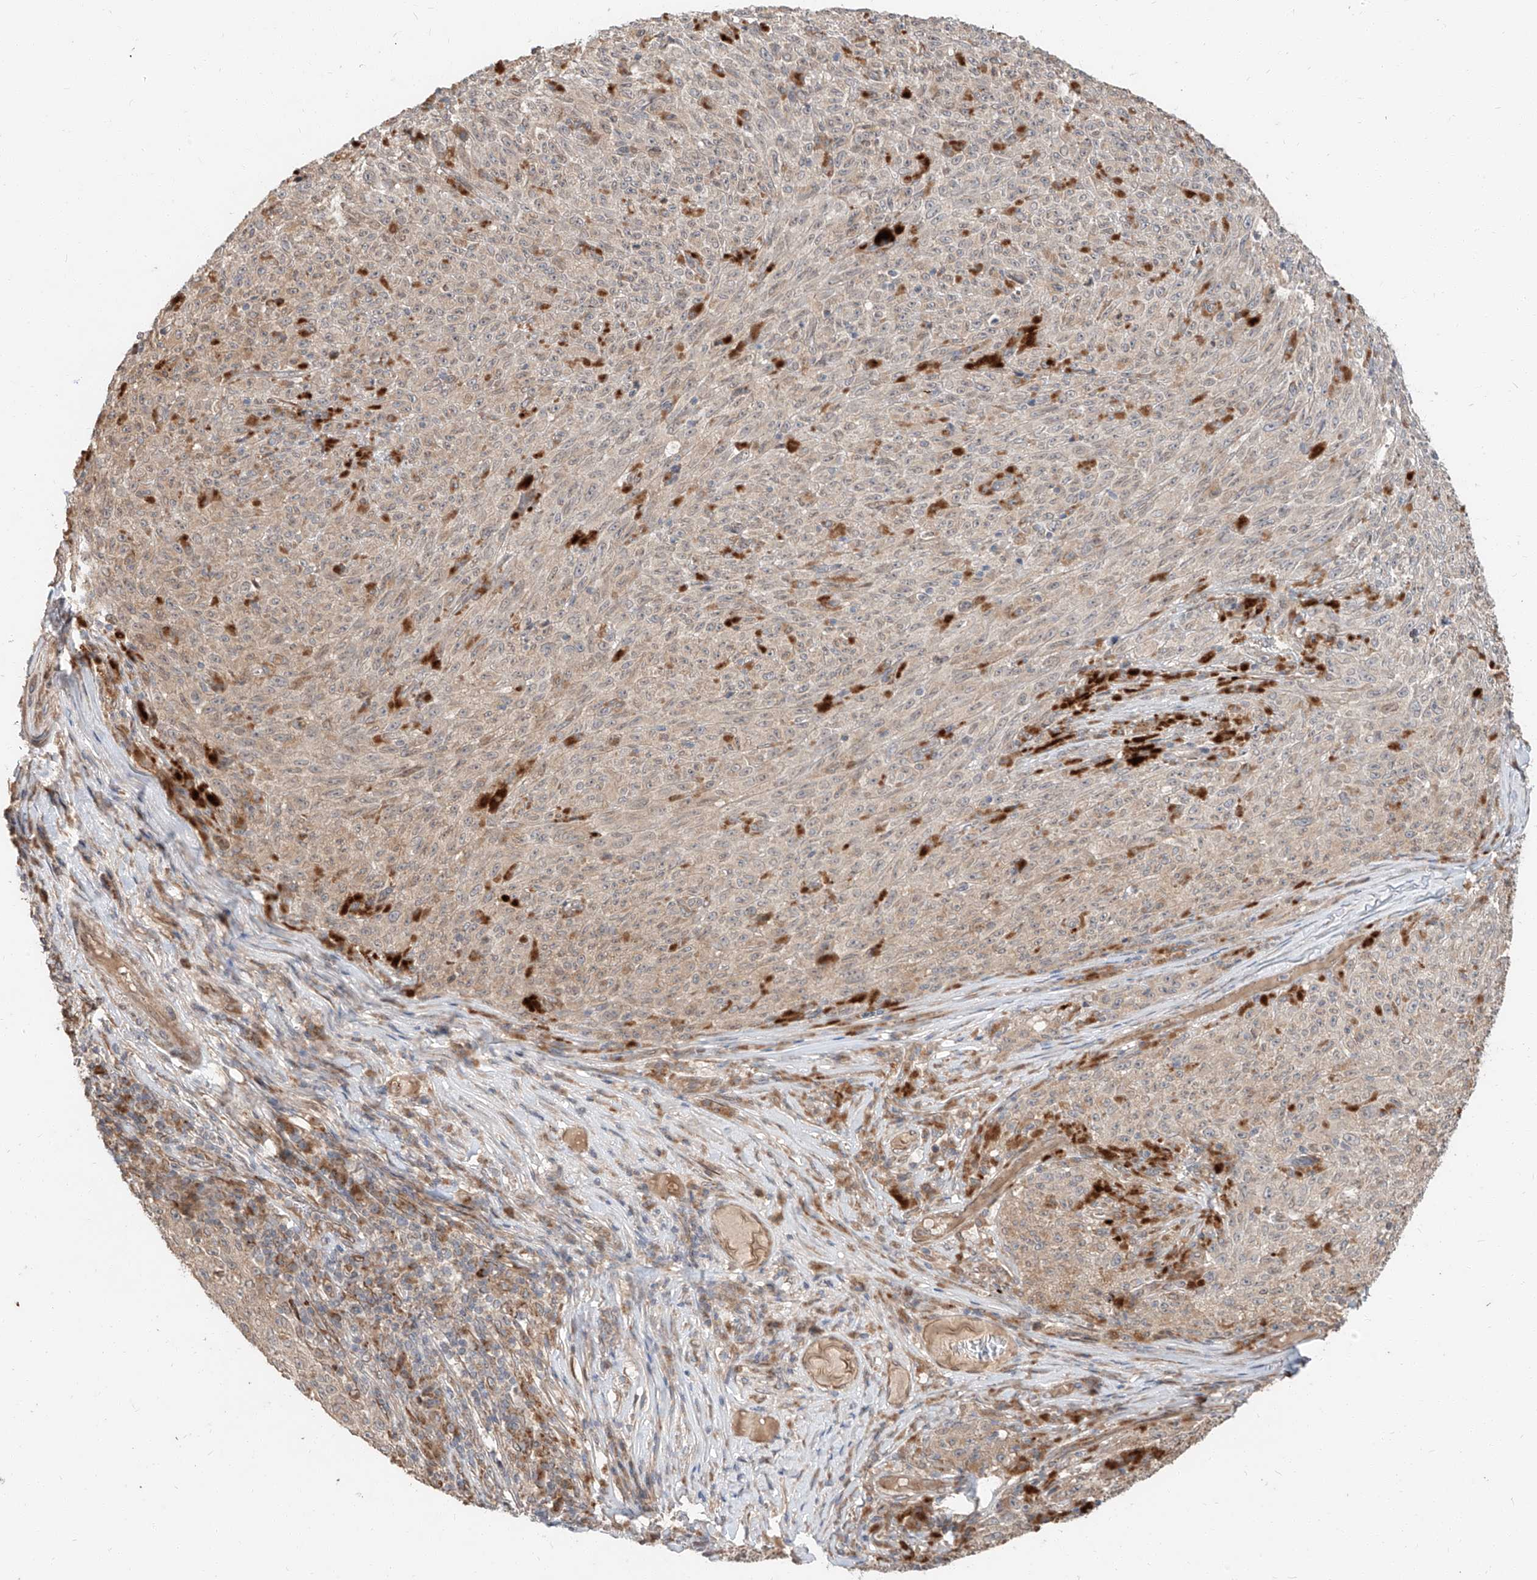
{"staining": {"intensity": "weak", "quantity": "25%-75%", "location": "cytoplasmic/membranous"}, "tissue": "melanoma", "cell_type": "Tumor cells", "image_type": "cancer", "snomed": [{"axis": "morphology", "description": "Malignant melanoma, NOS"}, {"axis": "topography", "description": "Skin"}], "caption": "Melanoma stained with DAB IHC exhibits low levels of weak cytoplasmic/membranous expression in about 25%-75% of tumor cells.", "gene": "STX19", "patient": {"sex": "female", "age": 82}}